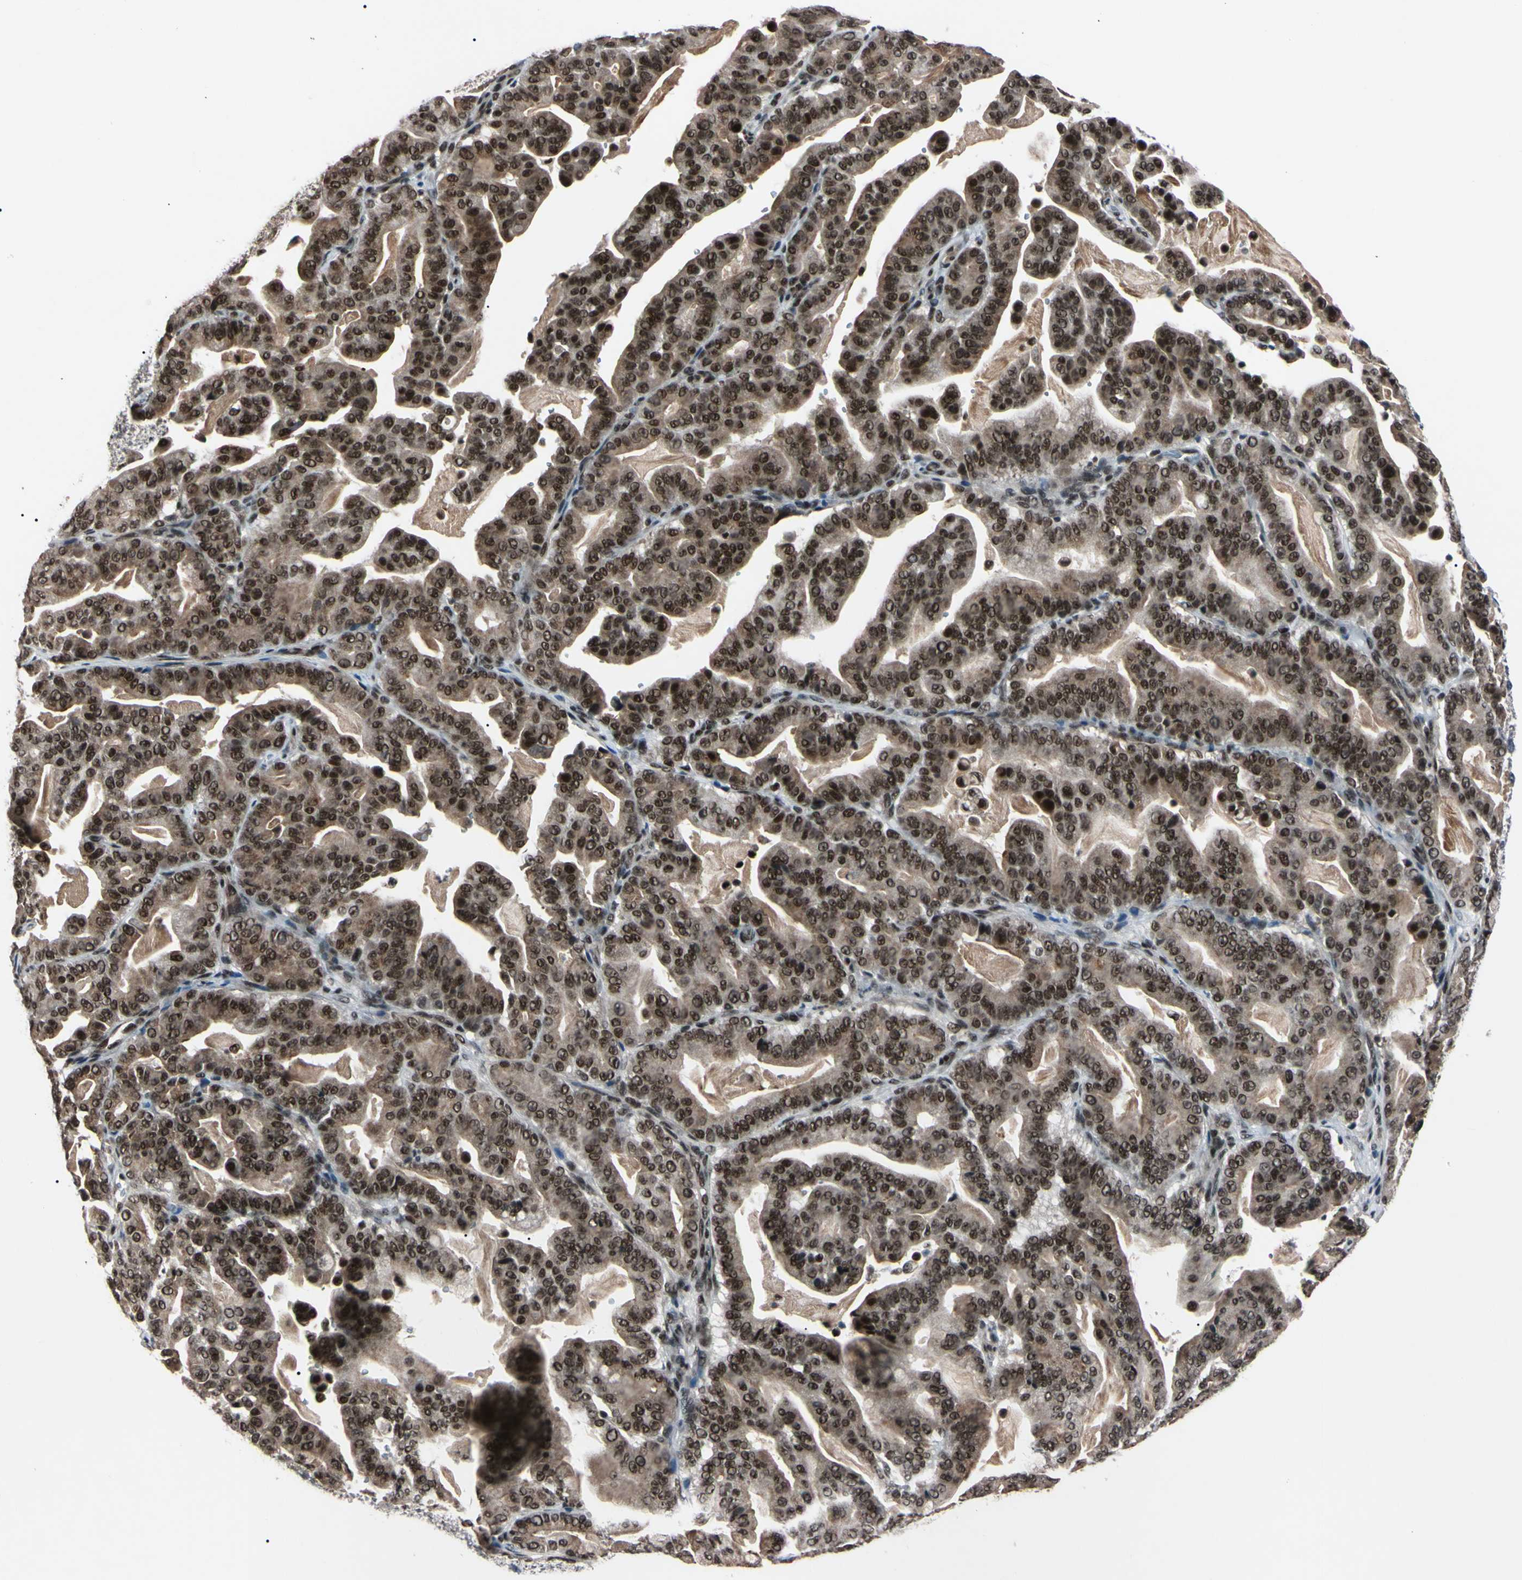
{"staining": {"intensity": "moderate", "quantity": "25%-75%", "location": "nuclear"}, "tissue": "pancreatic cancer", "cell_type": "Tumor cells", "image_type": "cancer", "snomed": [{"axis": "morphology", "description": "Adenocarcinoma, NOS"}, {"axis": "topography", "description": "Pancreas"}], "caption": "An image of pancreatic adenocarcinoma stained for a protein reveals moderate nuclear brown staining in tumor cells.", "gene": "YY1", "patient": {"sex": "male", "age": 63}}